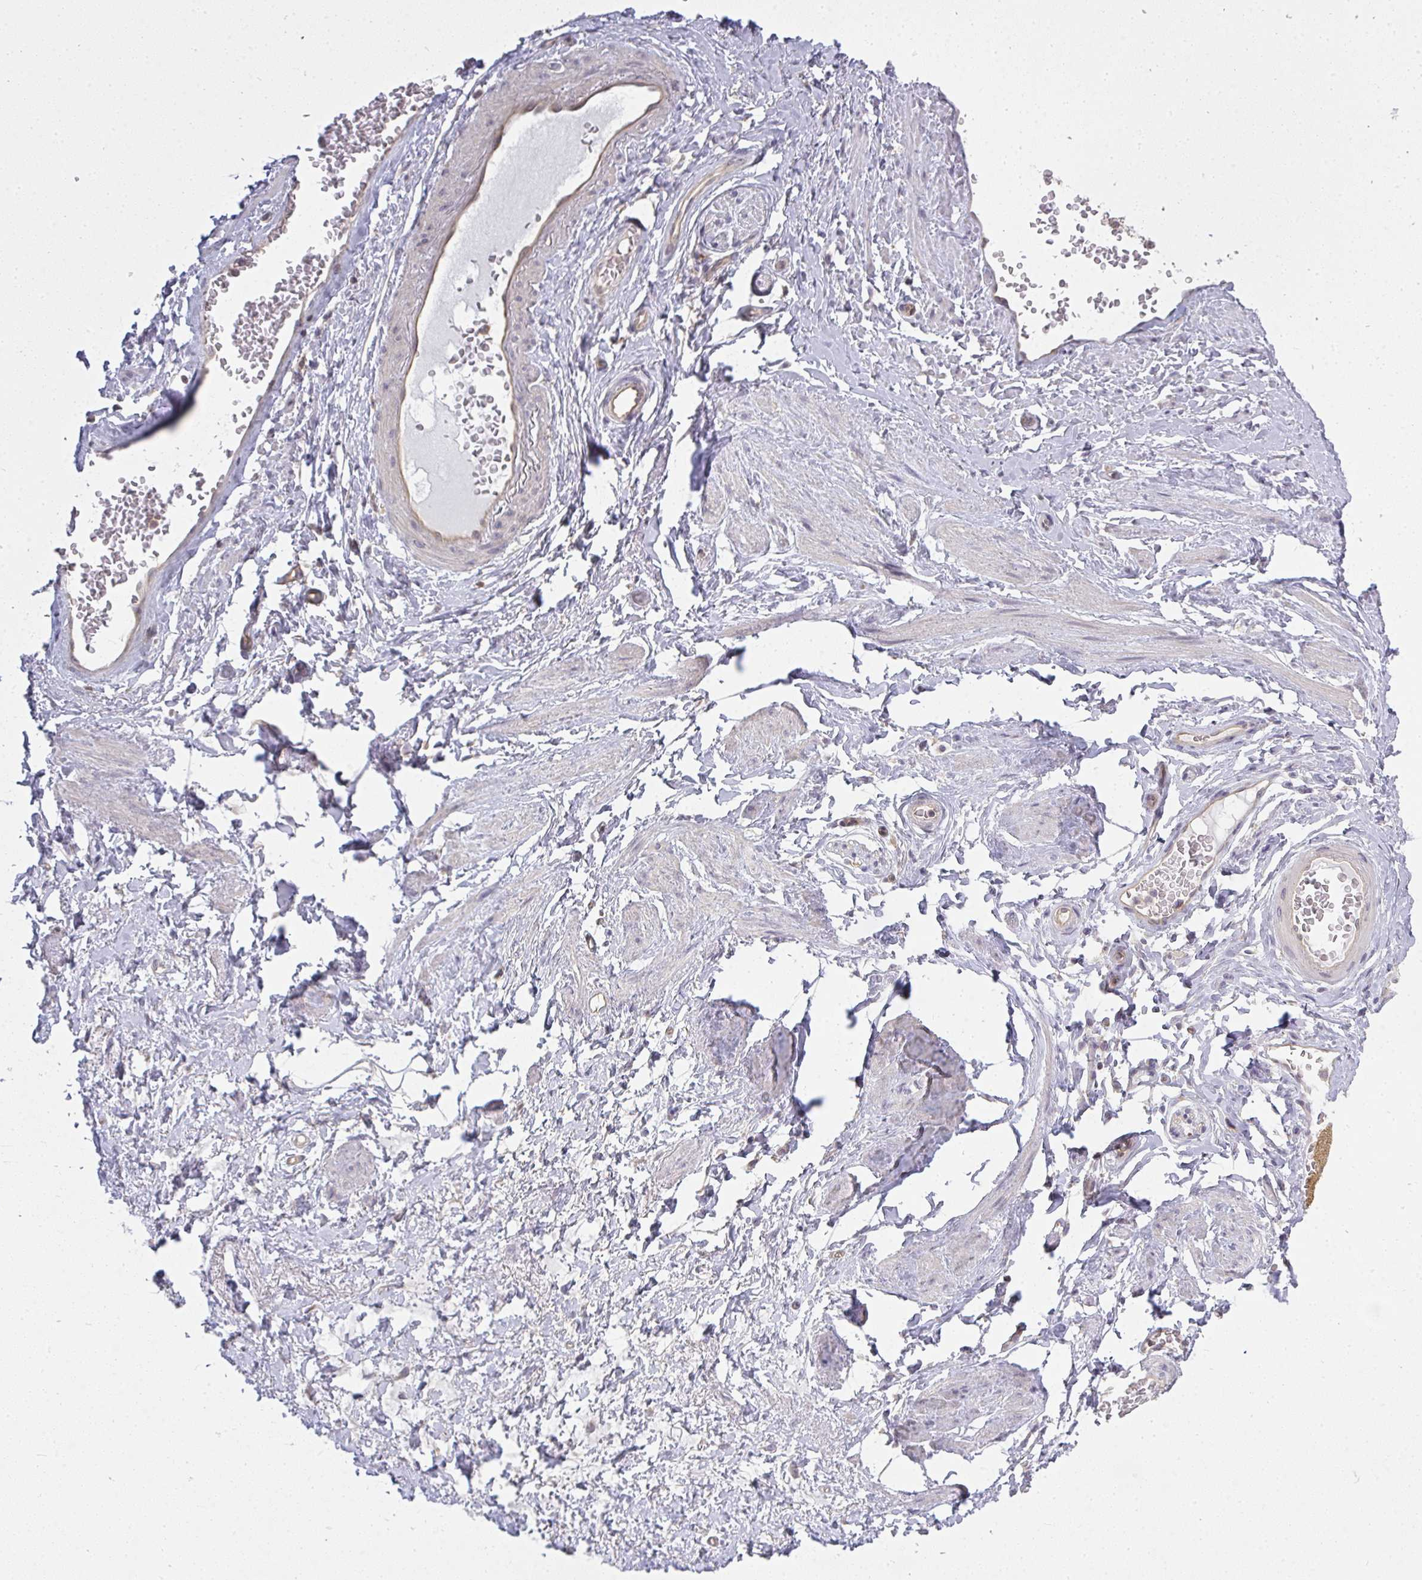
{"staining": {"intensity": "negative", "quantity": "none", "location": "none"}, "tissue": "adipose tissue", "cell_type": "Adipocytes", "image_type": "normal", "snomed": [{"axis": "morphology", "description": "Normal tissue, NOS"}, {"axis": "topography", "description": "Vagina"}, {"axis": "topography", "description": "Peripheral nerve tissue"}], "caption": "This image is of unremarkable adipose tissue stained with IHC to label a protein in brown with the nuclei are counter-stained blue. There is no staining in adipocytes.", "gene": "GSDMB", "patient": {"sex": "female", "age": 71}}